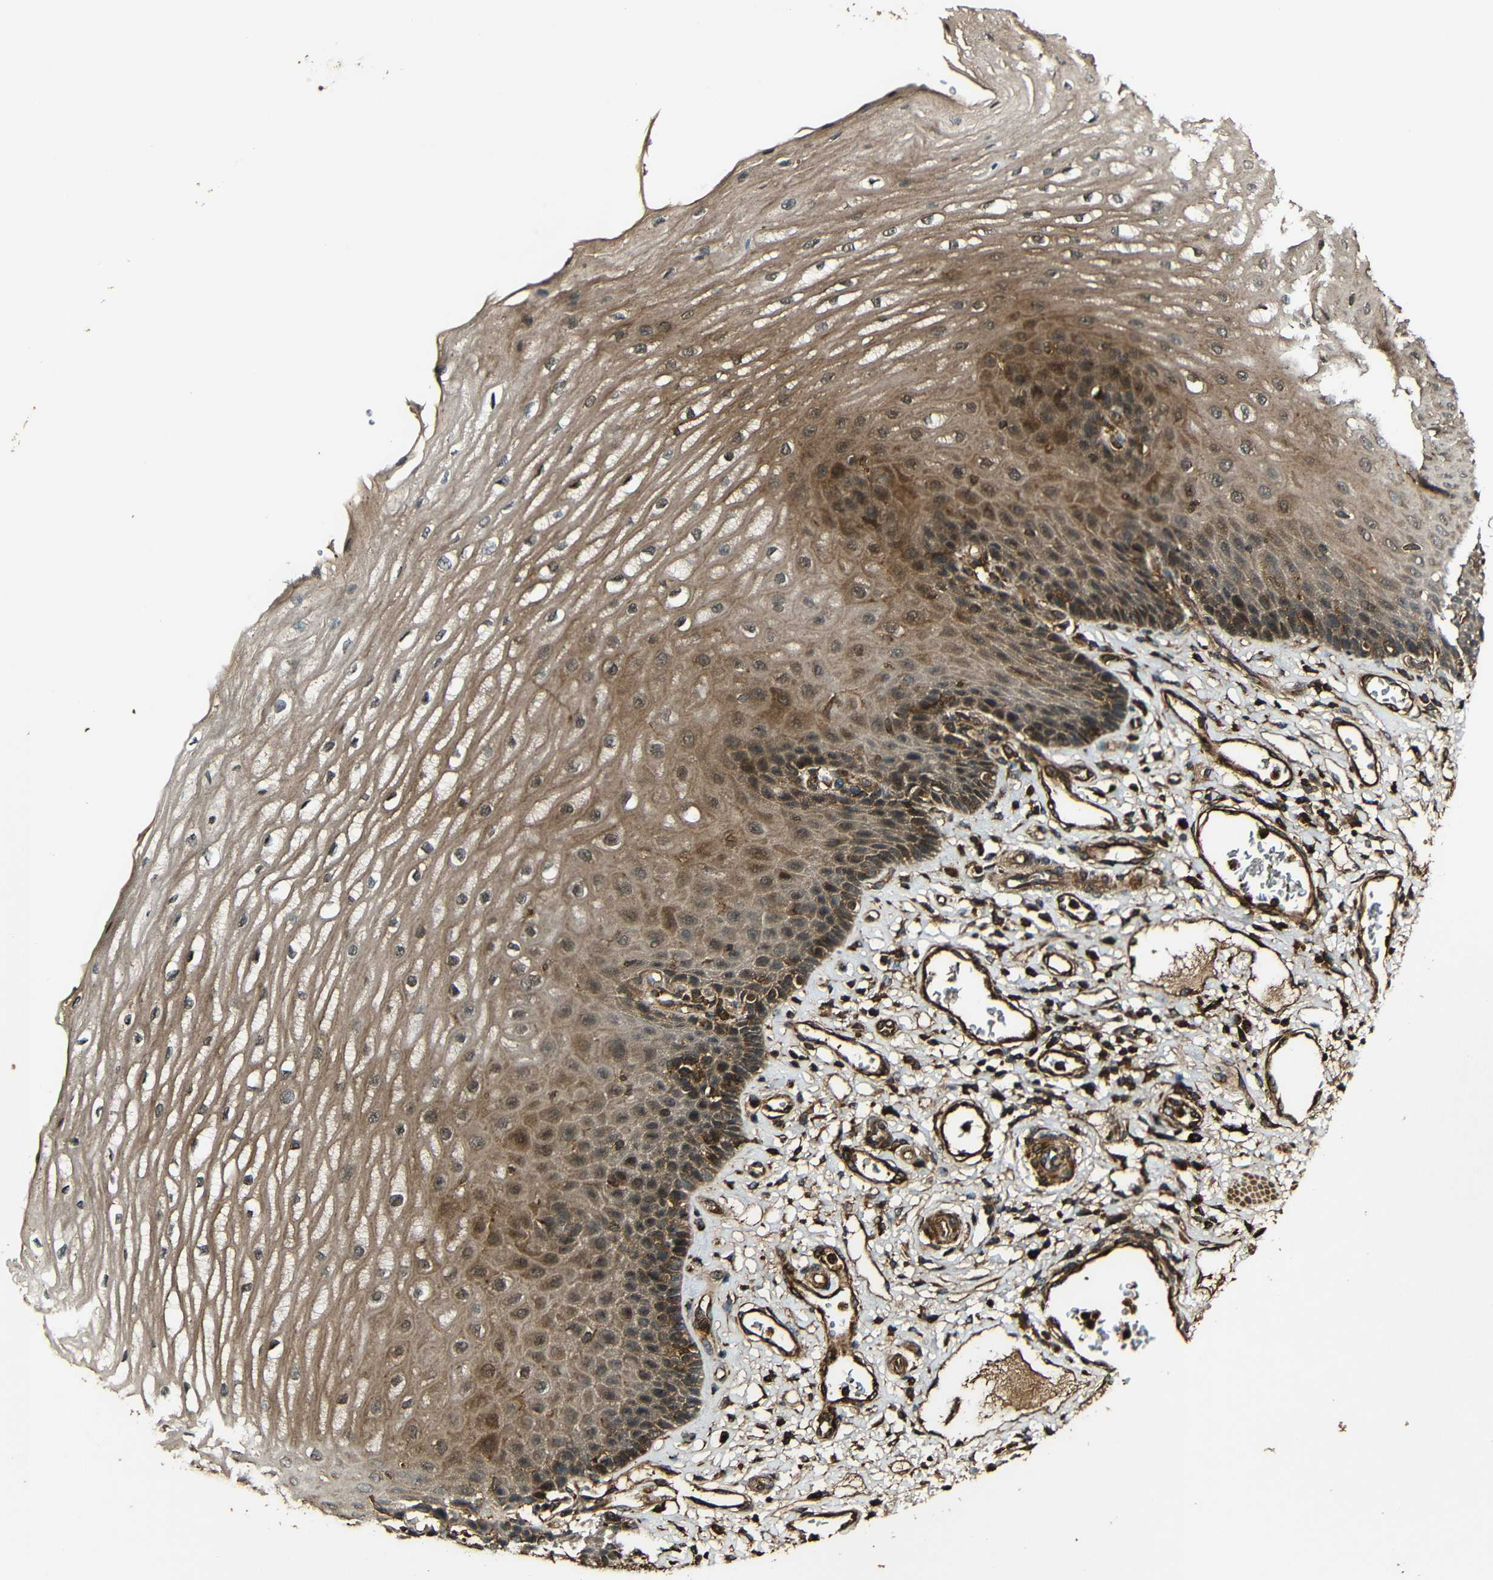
{"staining": {"intensity": "moderate", "quantity": ">75%", "location": "cytoplasmic/membranous"}, "tissue": "esophagus", "cell_type": "Squamous epithelial cells", "image_type": "normal", "snomed": [{"axis": "morphology", "description": "Normal tissue, NOS"}, {"axis": "topography", "description": "Esophagus"}], "caption": "Immunohistochemical staining of normal esophagus exhibits >75% levels of moderate cytoplasmic/membranous protein positivity in approximately >75% of squamous epithelial cells.", "gene": "CASP8", "patient": {"sex": "male", "age": 54}}